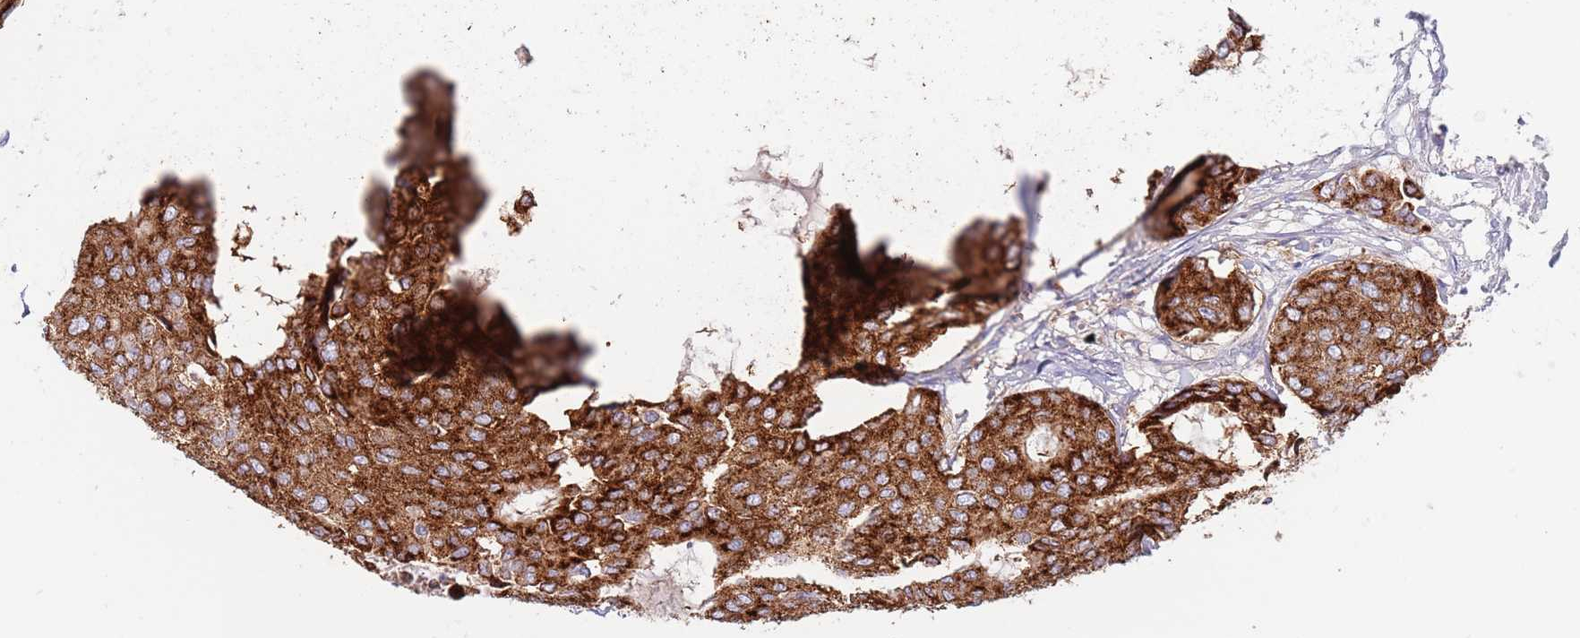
{"staining": {"intensity": "strong", "quantity": ">75%", "location": "cytoplasmic/membranous"}, "tissue": "breast cancer", "cell_type": "Tumor cells", "image_type": "cancer", "snomed": [{"axis": "morphology", "description": "Duct carcinoma"}, {"axis": "topography", "description": "Breast"}], "caption": "Immunohistochemistry (DAB) staining of human breast invasive ductal carcinoma exhibits strong cytoplasmic/membranous protein expression in about >75% of tumor cells.", "gene": "BORCS5", "patient": {"sex": "female", "age": 75}}